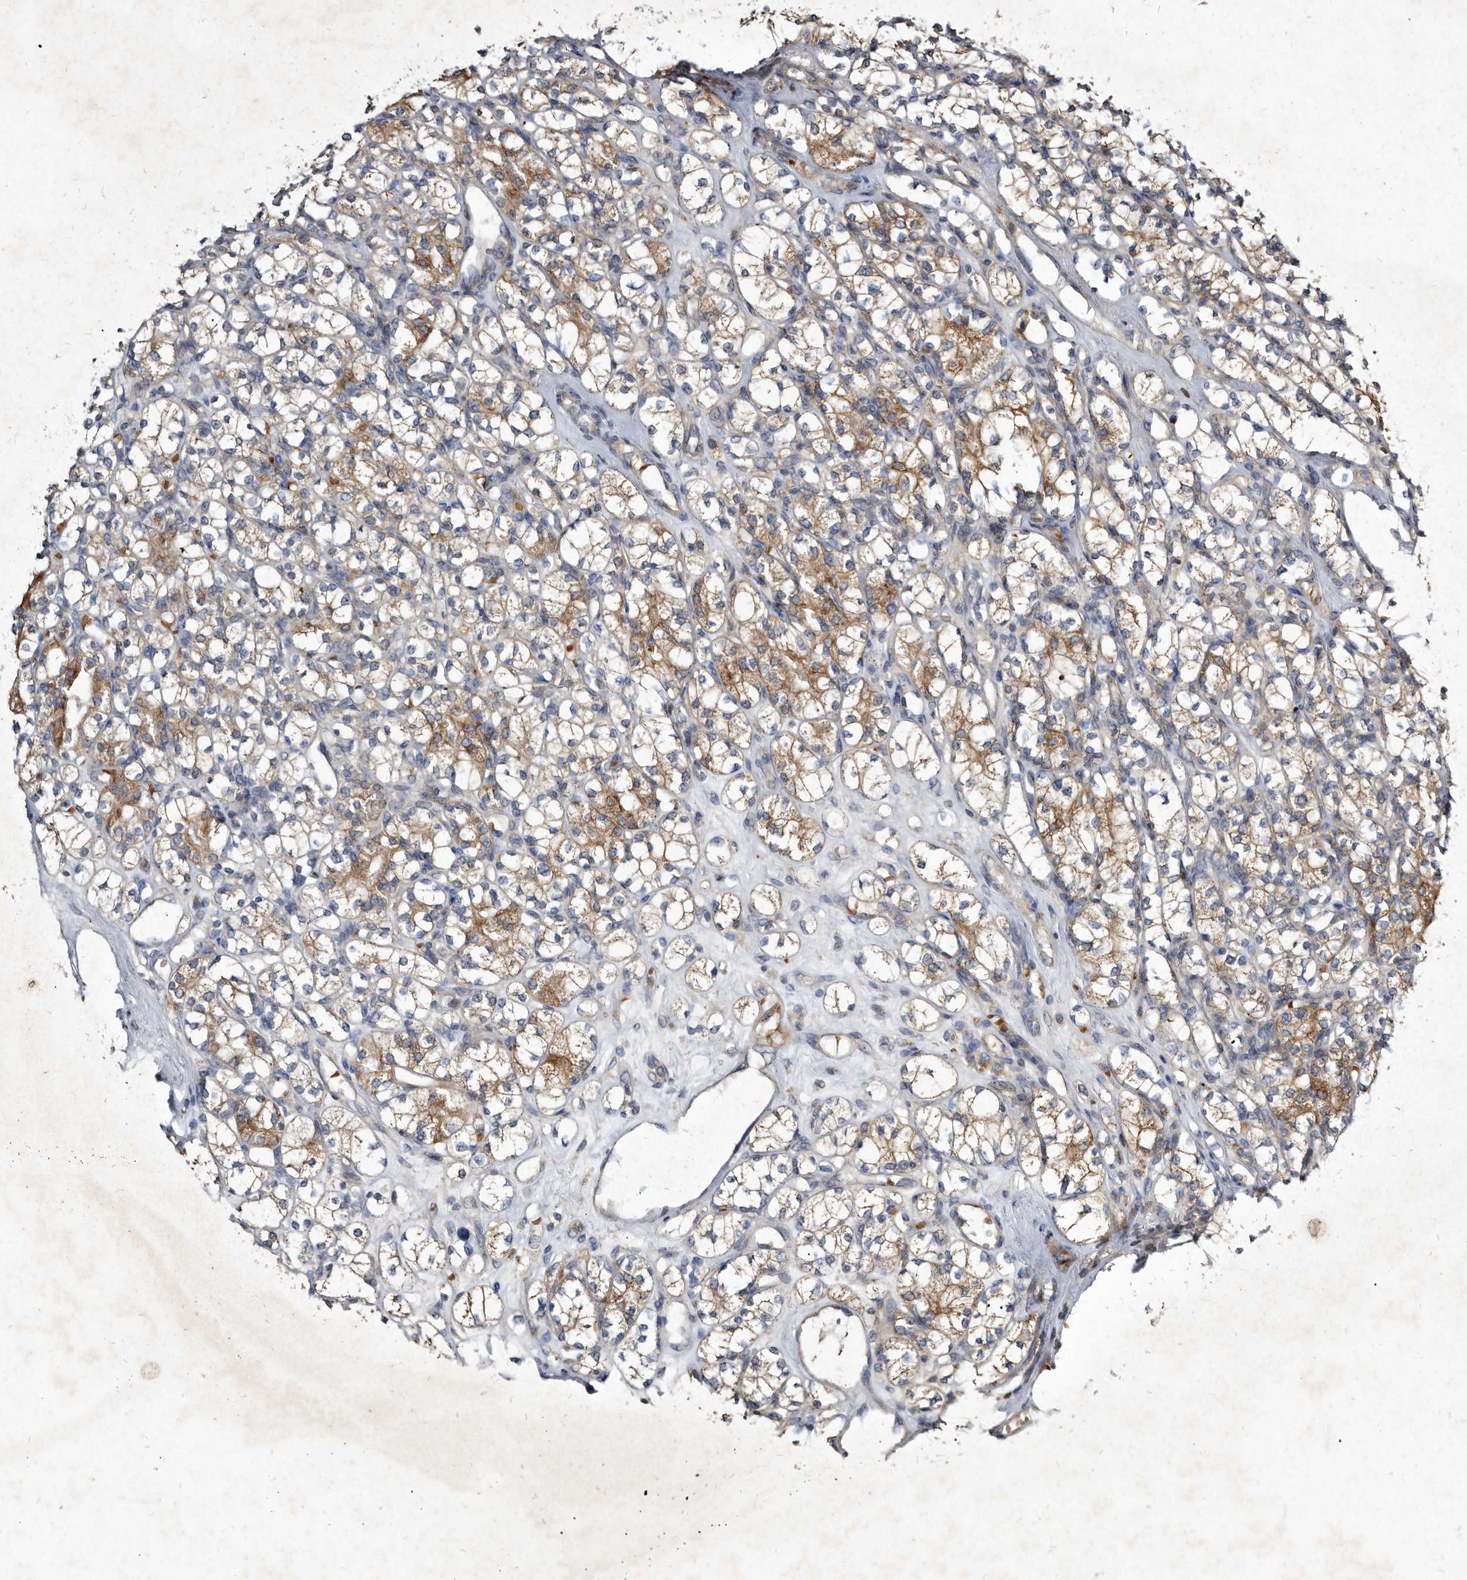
{"staining": {"intensity": "moderate", "quantity": "25%-75%", "location": "cytoplasmic/membranous"}, "tissue": "renal cancer", "cell_type": "Tumor cells", "image_type": "cancer", "snomed": [{"axis": "morphology", "description": "Adenocarcinoma, NOS"}, {"axis": "topography", "description": "Kidney"}], "caption": "Immunohistochemical staining of renal cancer exhibits medium levels of moderate cytoplasmic/membranous positivity in approximately 25%-75% of tumor cells.", "gene": "YPEL3", "patient": {"sex": "male", "age": 77}}